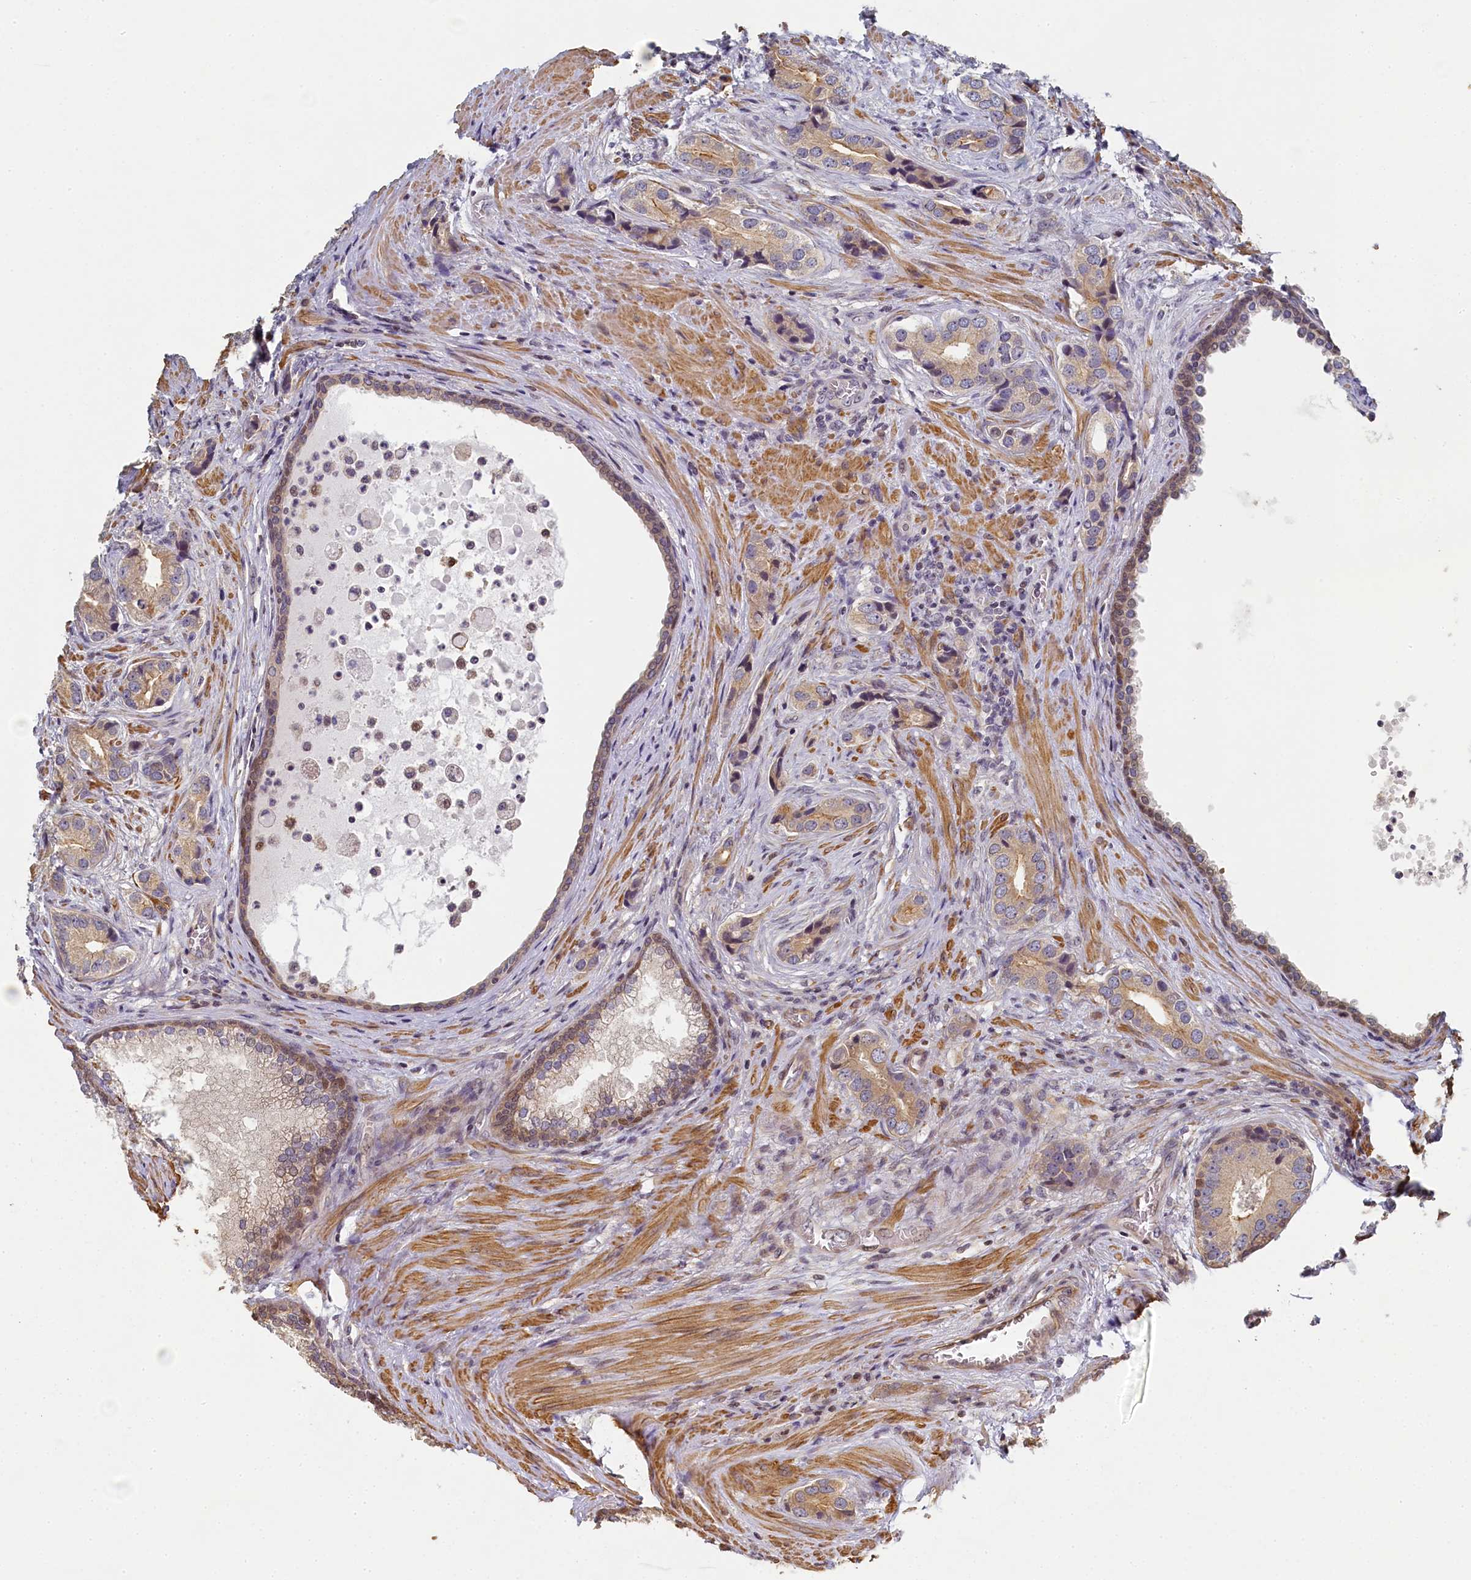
{"staining": {"intensity": "moderate", "quantity": "25%-75%", "location": "cytoplasmic/membranous"}, "tissue": "prostate cancer", "cell_type": "Tumor cells", "image_type": "cancer", "snomed": [{"axis": "morphology", "description": "Adenocarcinoma, Low grade"}, {"axis": "topography", "description": "Prostate"}], "caption": "A medium amount of moderate cytoplasmic/membranous positivity is appreciated in approximately 25%-75% of tumor cells in prostate low-grade adenocarcinoma tissue.", "gene": "DIXDC1", "patient": {"sex": "male", "age": 71}}